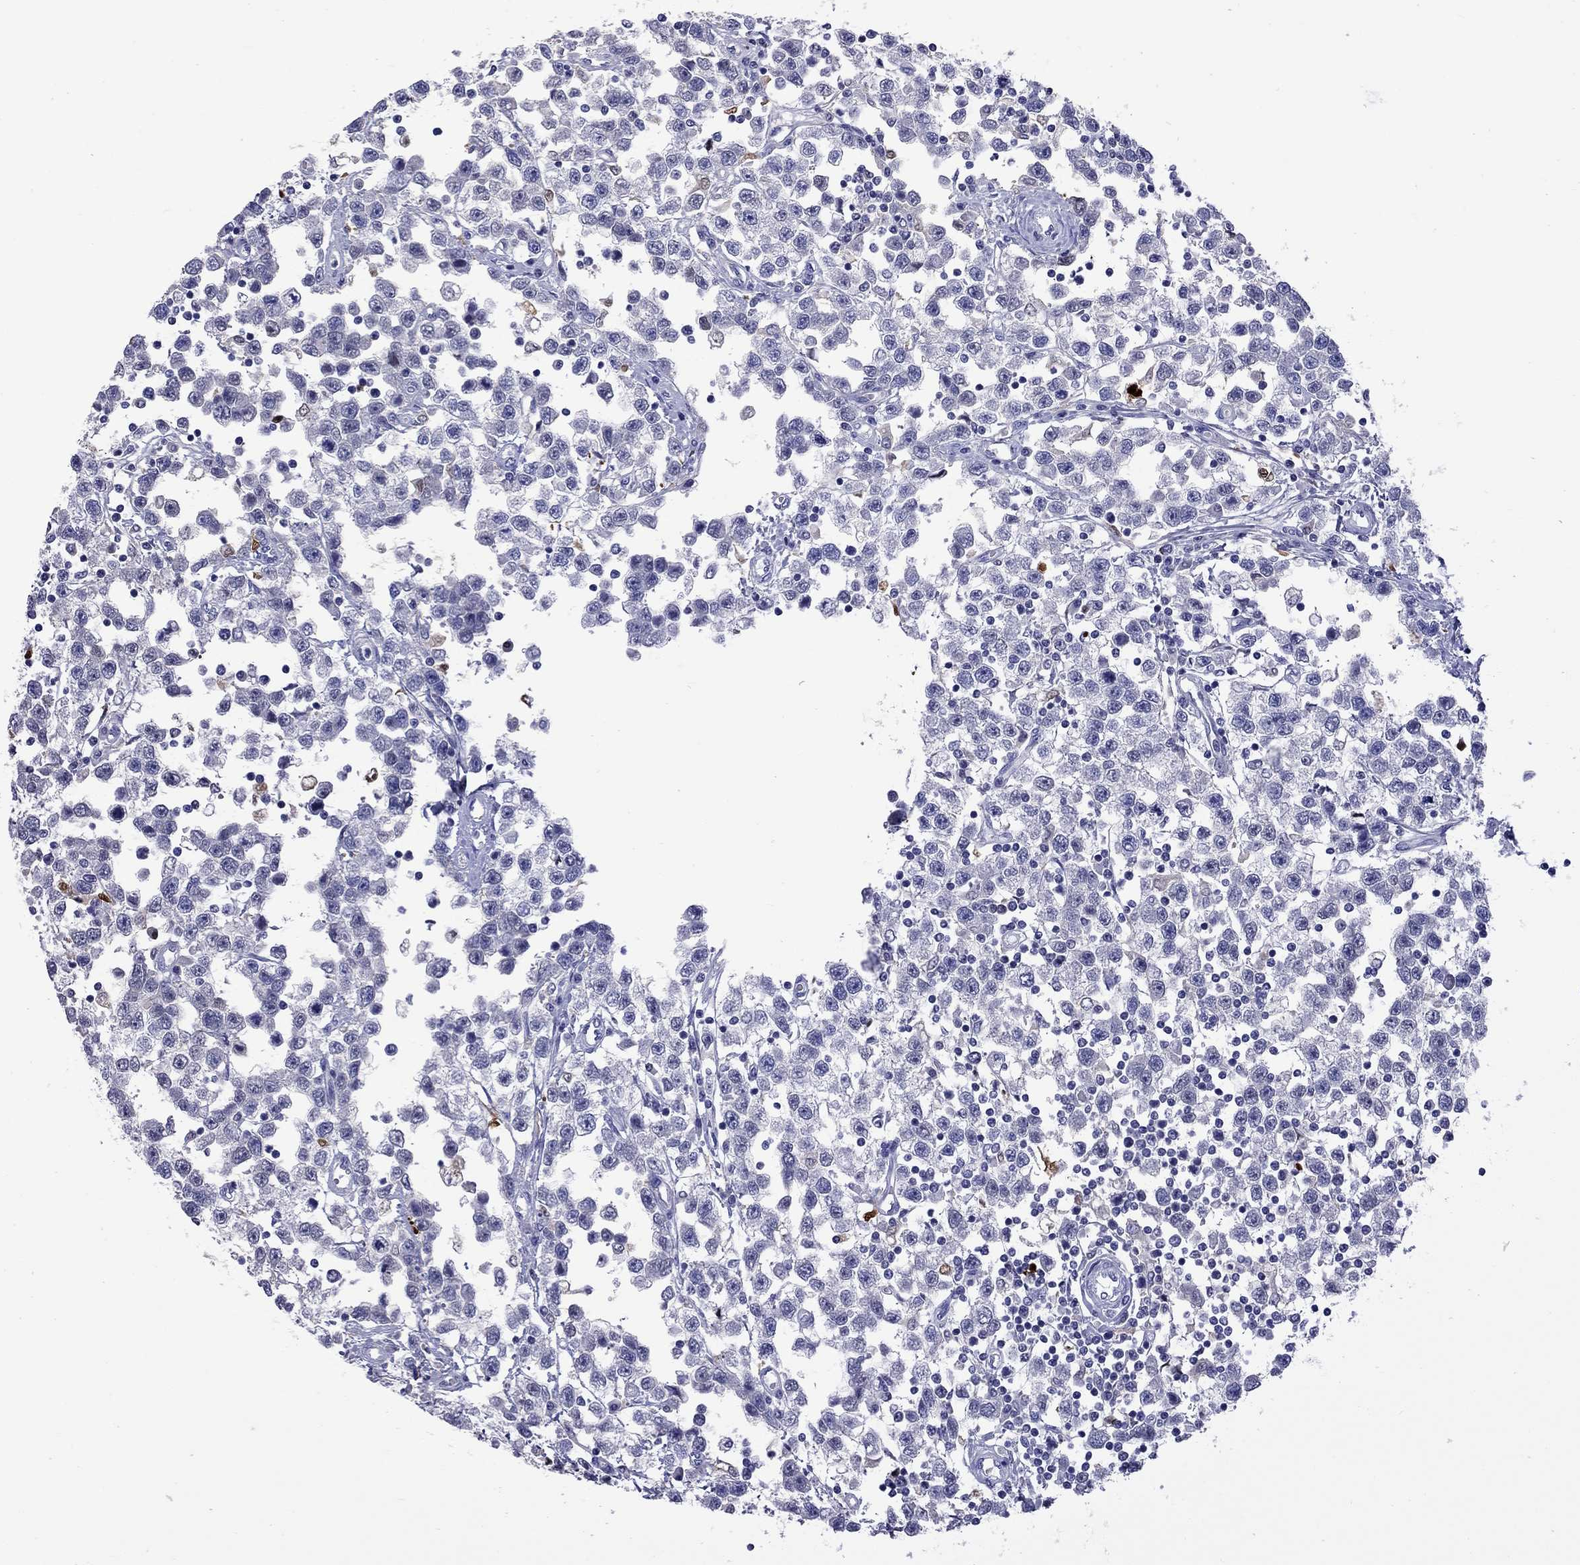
{"staining": {"intensity": "negative", "quantity": "none", "location": "none"}, "tissue": "testis cancer", "cell_type": "Tumor cells", "image_type": "cancer", "snomed": [{"axis": "morphology", "description": "Seminoma, NOS"}, {"axis": "topography", "description": "Testis"}], "caption": "DAB immunohistochemical staining of human seminoma (testis) reveals no significant positivity in tumor cells. (DAB (3,3'-diaminobenzidine) immunohistochemistry with hematoxylin counter stain).", "gene": "SERPINA3", "patient": {"sex": "male", "age": 34}}